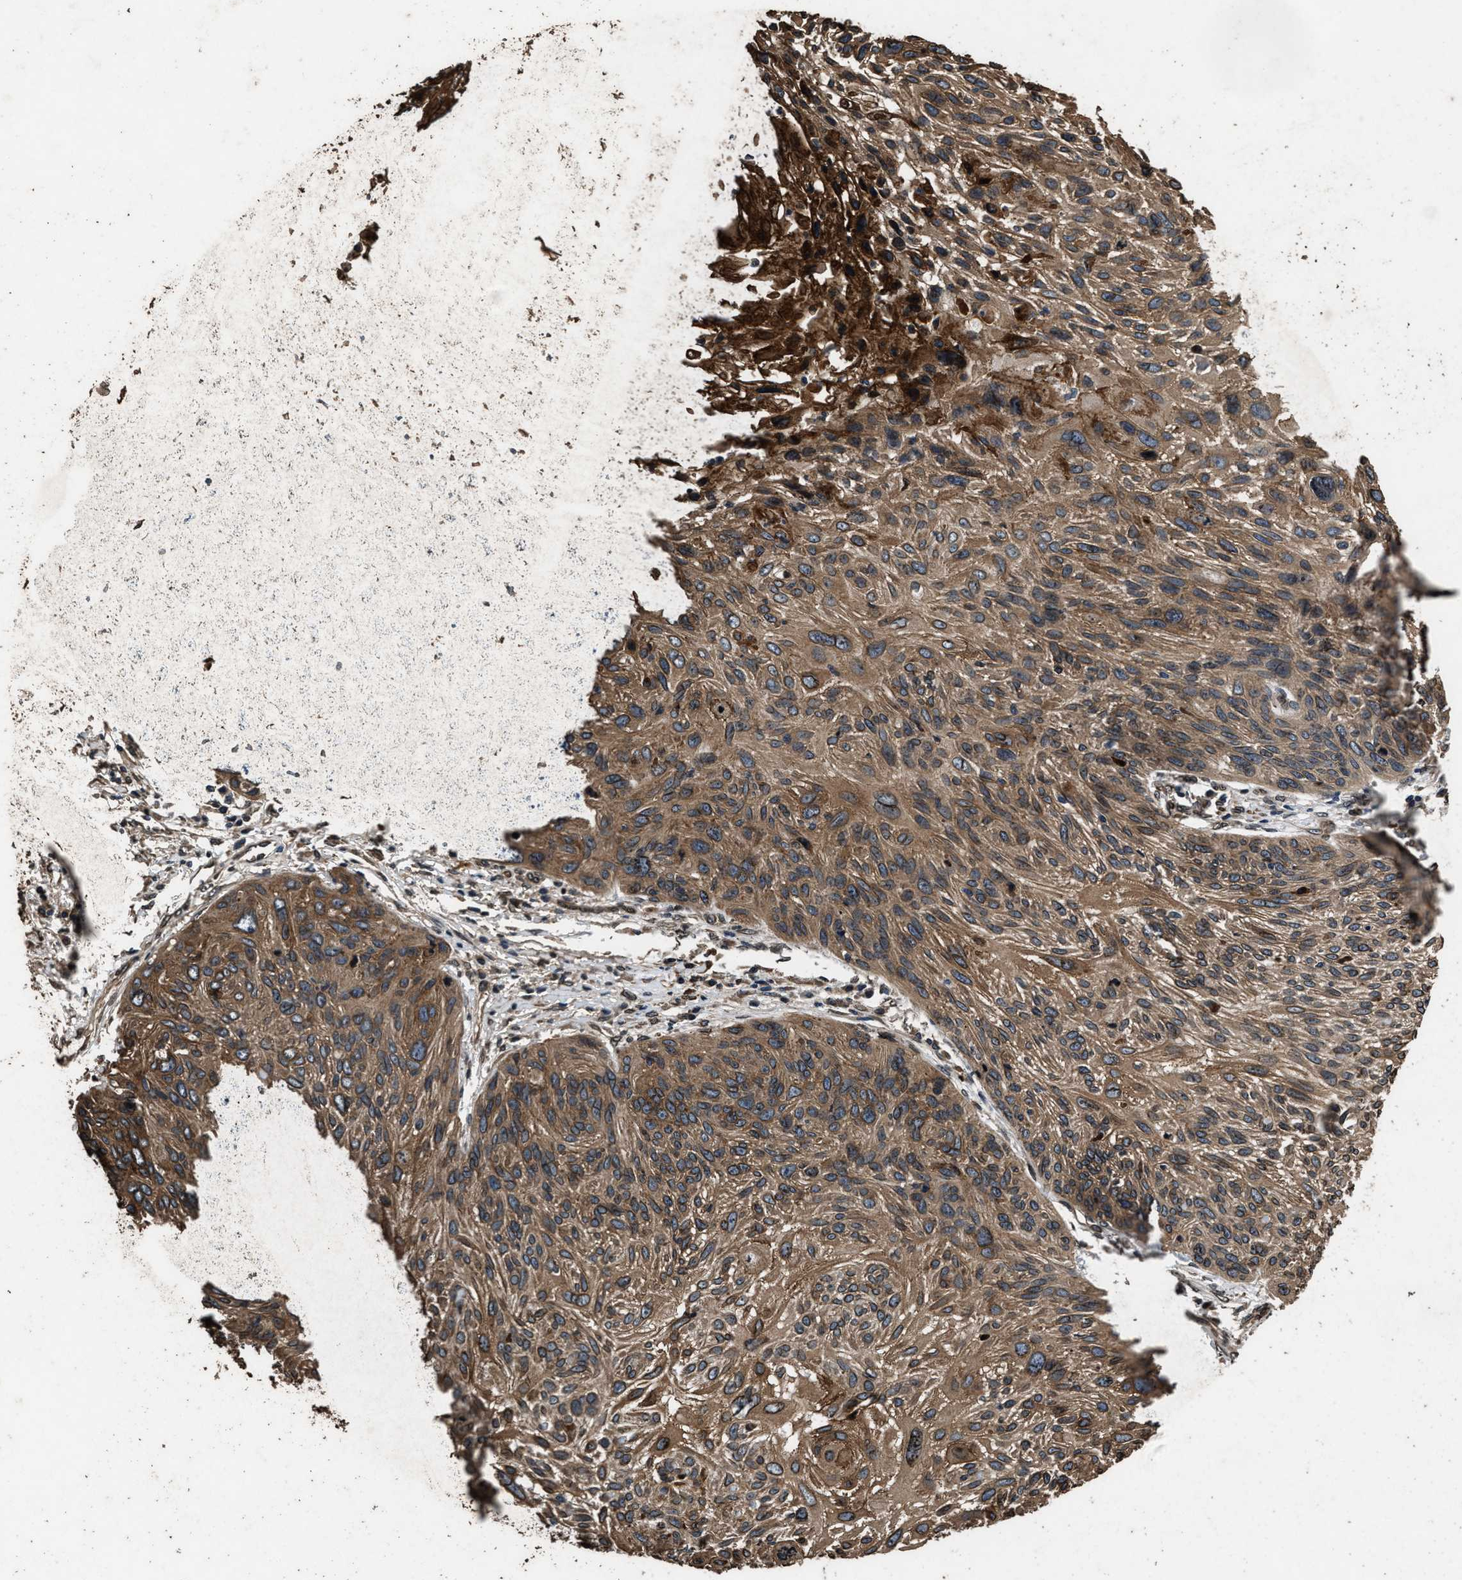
{"staining": {"intensity": "moderate", "quantity": ">75%", "location": "cytoplasmic/membranous"}, "tissue": "cervical cancer", "cell_type": "Tumor cells", "image_type": "cancer", "snomed": [{"axis": "morphology", "description": "Squamous cell carcinoma, NOS"}, {"axis": "topography", "description": "Cervix"}], "caption": "Tumor cells show medium levels of moderate cytoplasmic/membranous positivity in approximately >75% of cells in human cervical cancer.", "gene": "ACCS", "patient": {"sex": "female", "age": 51}}